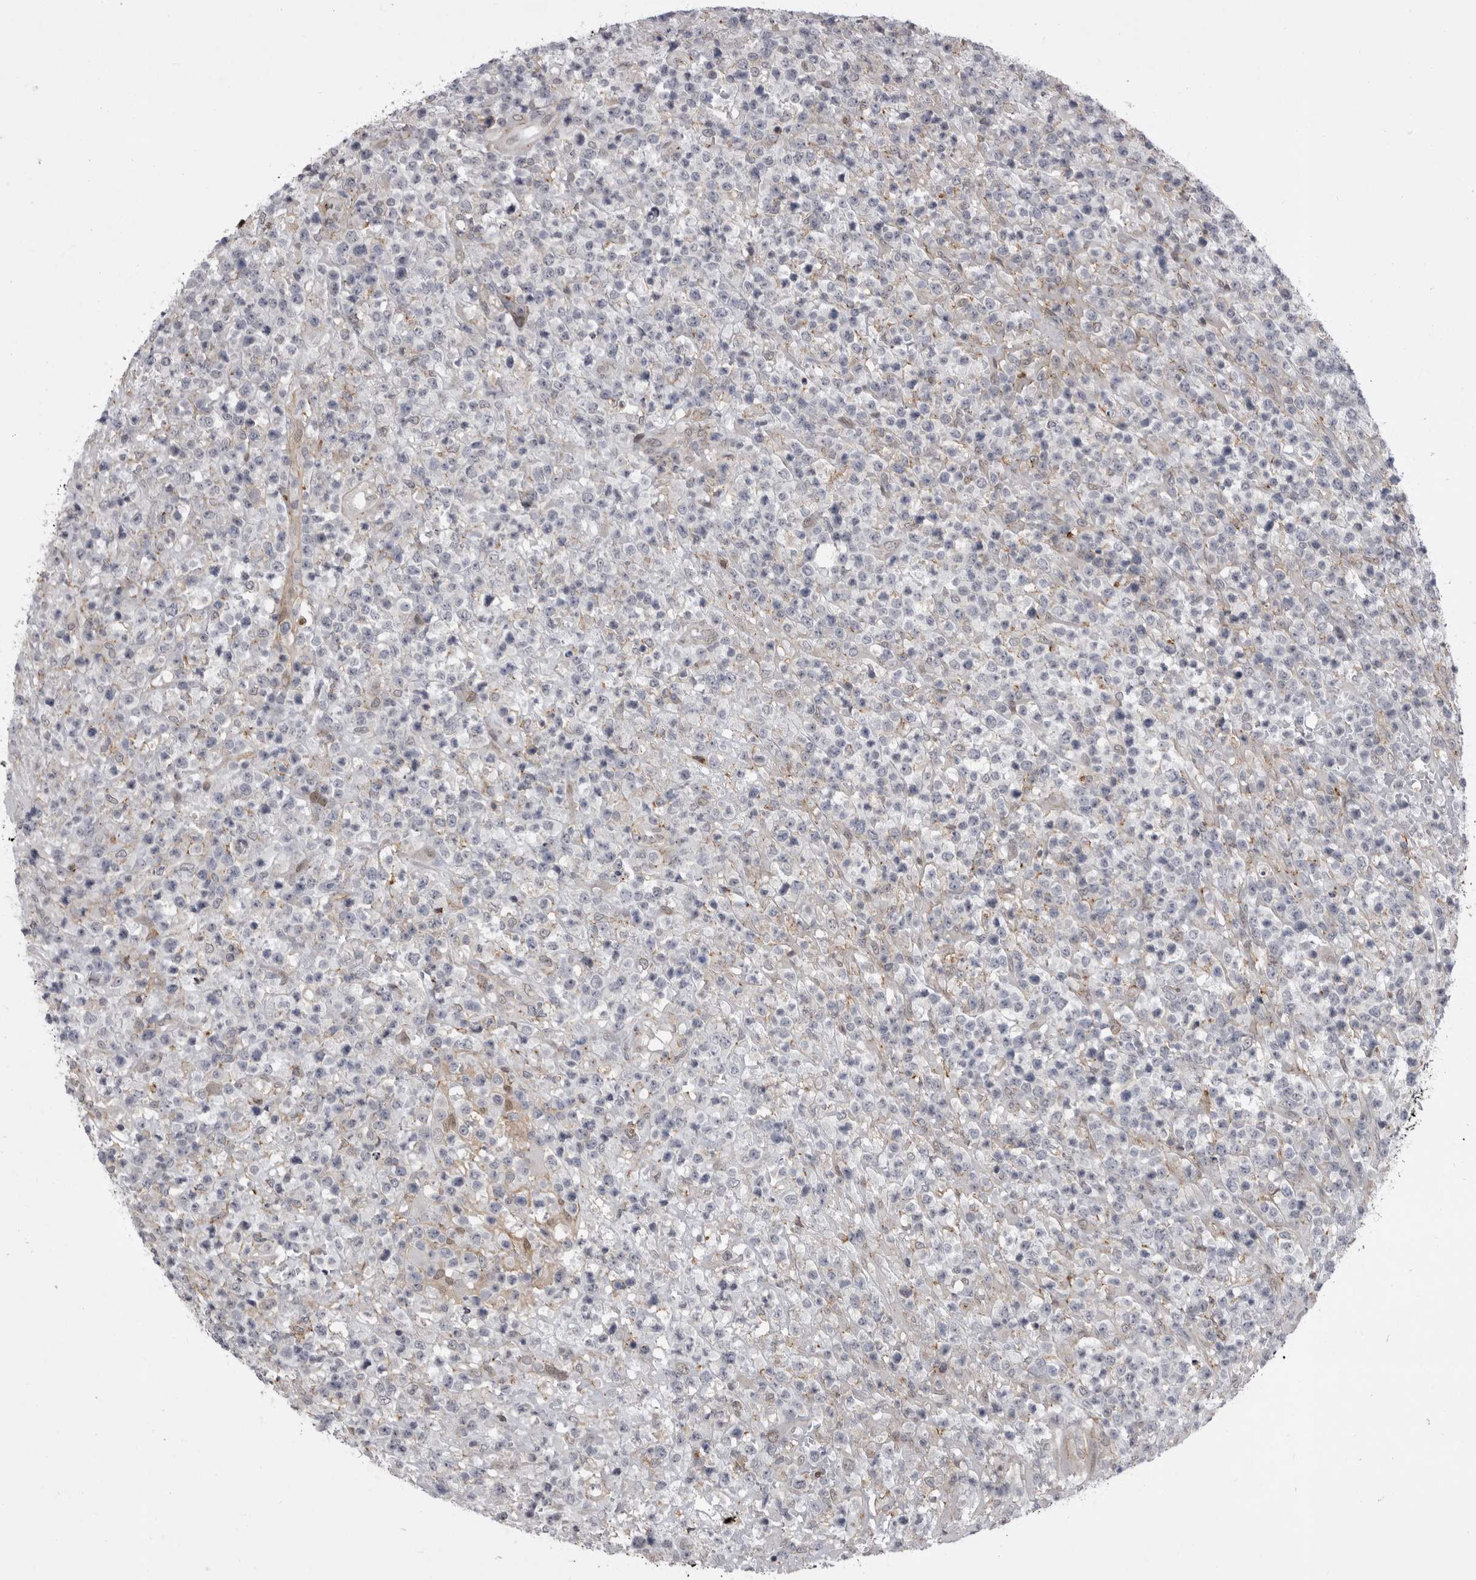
{"staining": {"intensity": "negative", "quantity": "none", "location": "none"}, "tissue": "lymphoma", "cell_type": "Tumor cells", "image_type": "cancer", "snomed": [{"axis": "morphology", "description": "Malignant lymphoma, non-Hodgkin's type, High grade"}, {"axis": "topography", "description": "Colon"}], "caption": "An immunohistochemistry (IHC) image of lymphoma is shown. There is no staining in tumor cells of lymphoma.", "gene": "ABL1", "patient": {"sex": "female", "age": 53}}